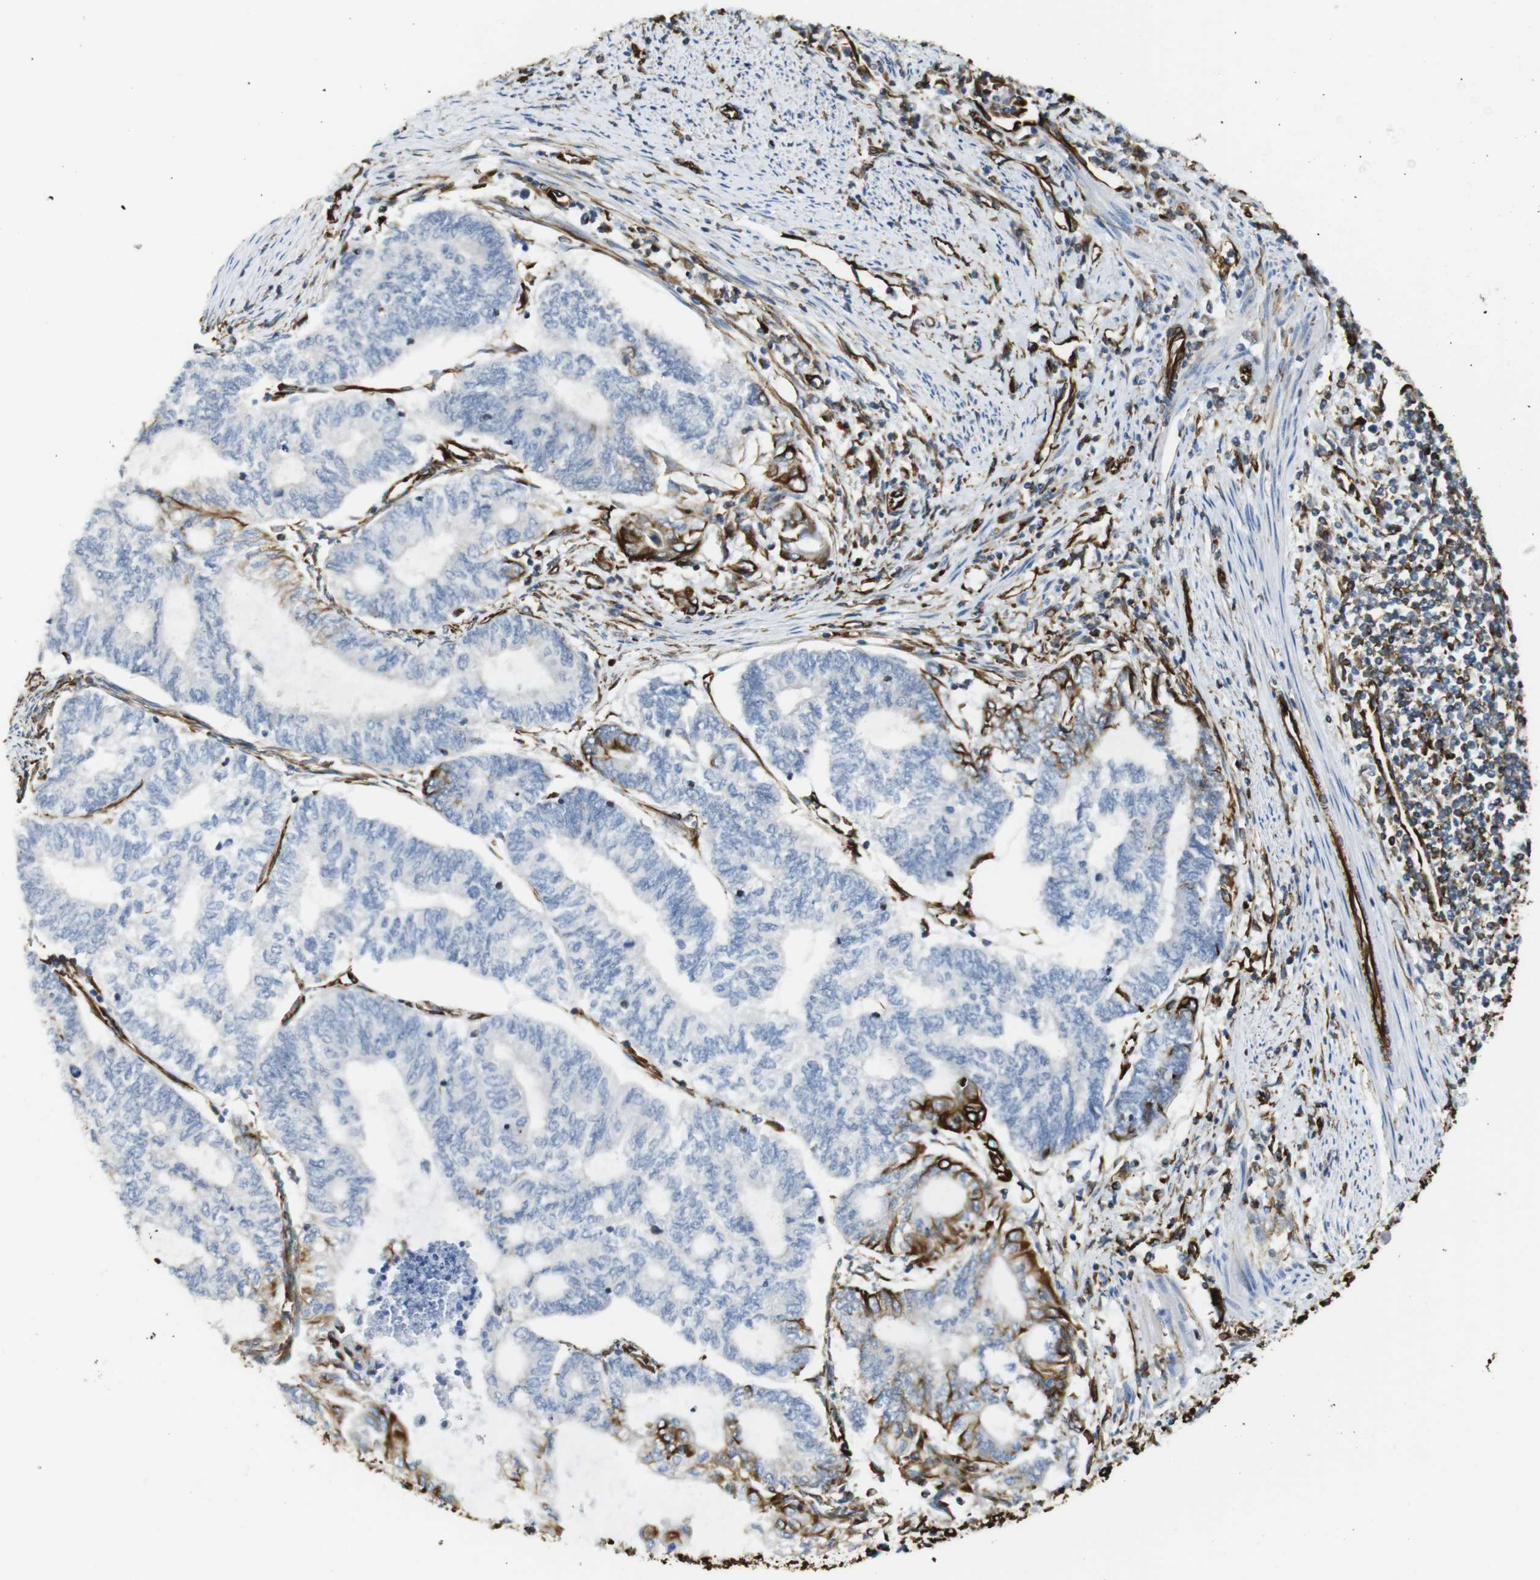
{"staining": {"intensity": "negative", "quantity": "none", "location": "none"}, "tissue": "endometrial cancer", "cell_type": "Tumor cells", "image_type": "cancer", "snomed": [{"axis": "morphology", "description": "Adenocarcinoma, NOS"}, {"axis": "topography", "description": "Uterus"}, {"axis": "topography", "description": "Endometrium"}], "caption": "A photomicrograph of human endometrial cancer is negative for staining in tumor cells.", "gene": "RALGPS1", "patient": {"sex": "female", "age": 70}}